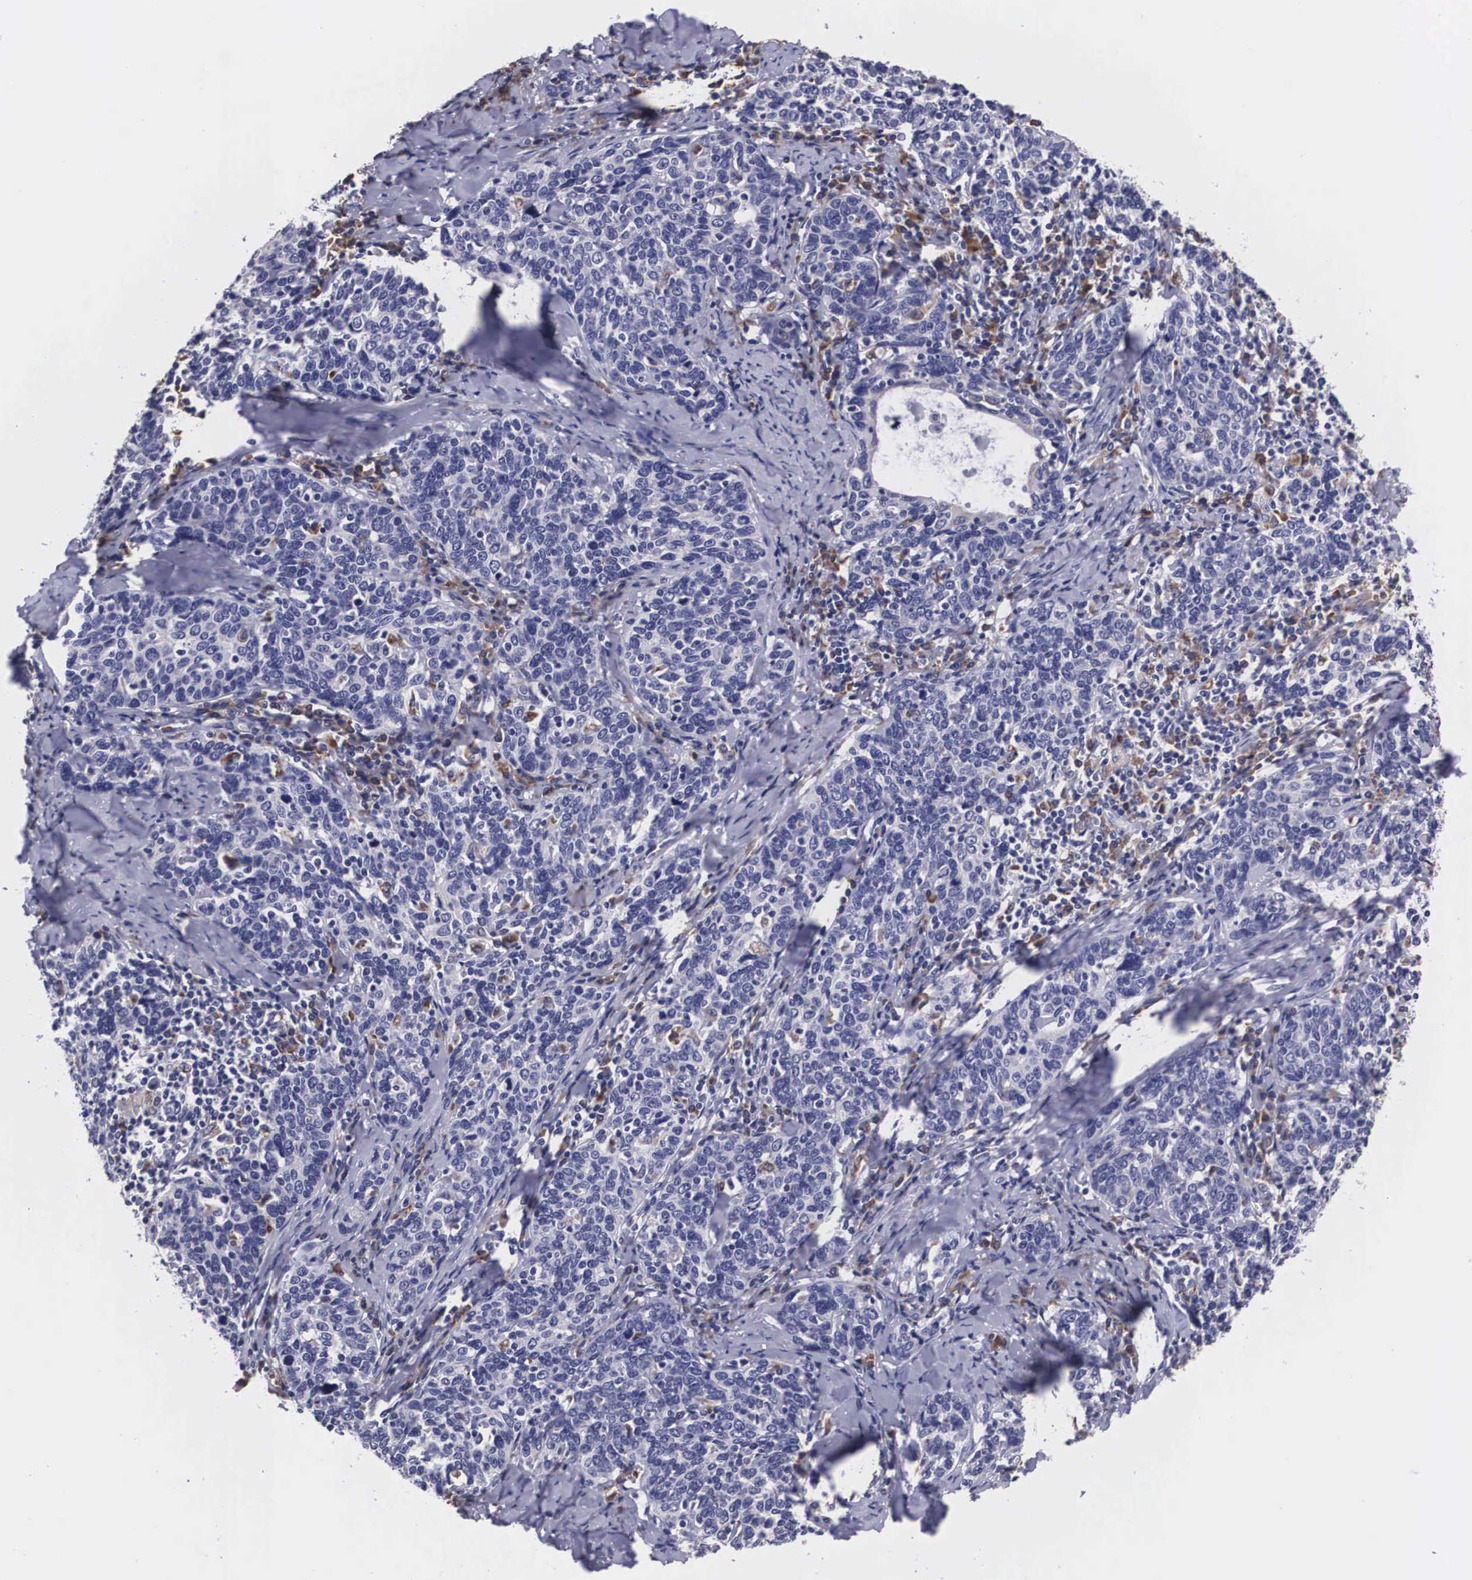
{"staining": {"intensity": "negative", "quantity": "none", "location": "none"}, "tissue": "cervical cancer", "cell_type": "Tumor cells", "image_type": "cancer", "snomed": [{"axis": "morphology", "description": "Squamous cell carcinoma, NOS"}, {"axis": "topography", "description": "Cervix"}], "caption": "Immunohistochemical staining of human cervical cancer exhibits no significant positivity in tumor cells. Nuclei are stained in blue.", "gene": "CRELD2", "patient": {"sex": "female", "age": 41}}